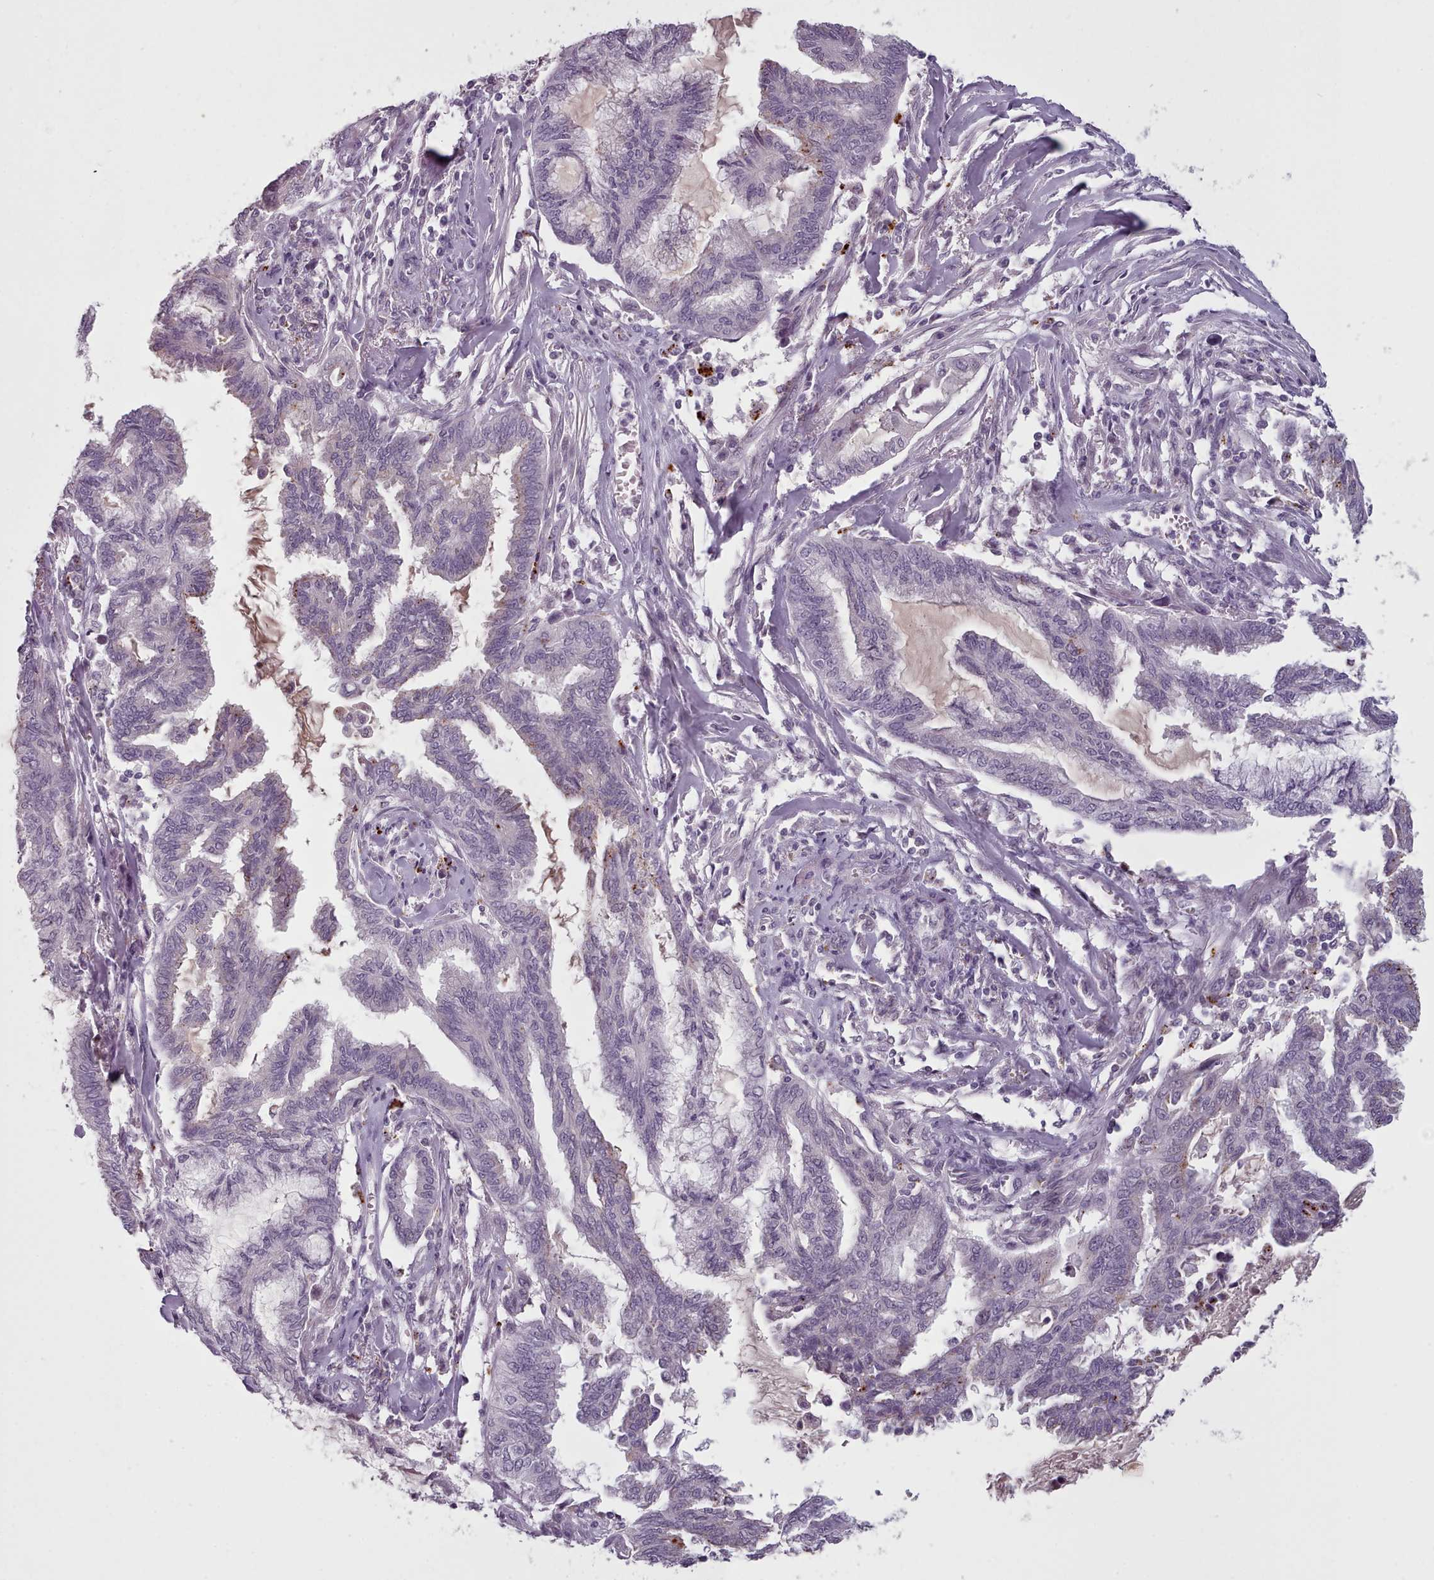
{"staining": {"intensity": "negative", "quantity": "none", "location": "none"}, "tissue": "endometrial cancer", "cell_type": "Tumor cells", "image_type": "cancer", "snomed": [{"axis": "morphology", "description": "Adenocarcinoma, NOS"}, {"axis": "topography", "description": "Endometrium"}], "caption": "A micrograph of endometrial cancer stained for a protein shows no brown staining in tumor cells. (DAB (3,3'-diaminobenzidine) immunohistochemistry visualized using brightfield microscopy, high magnification).", "gene": "PBX4", "patient": {"sex": "female", "age": 86}}